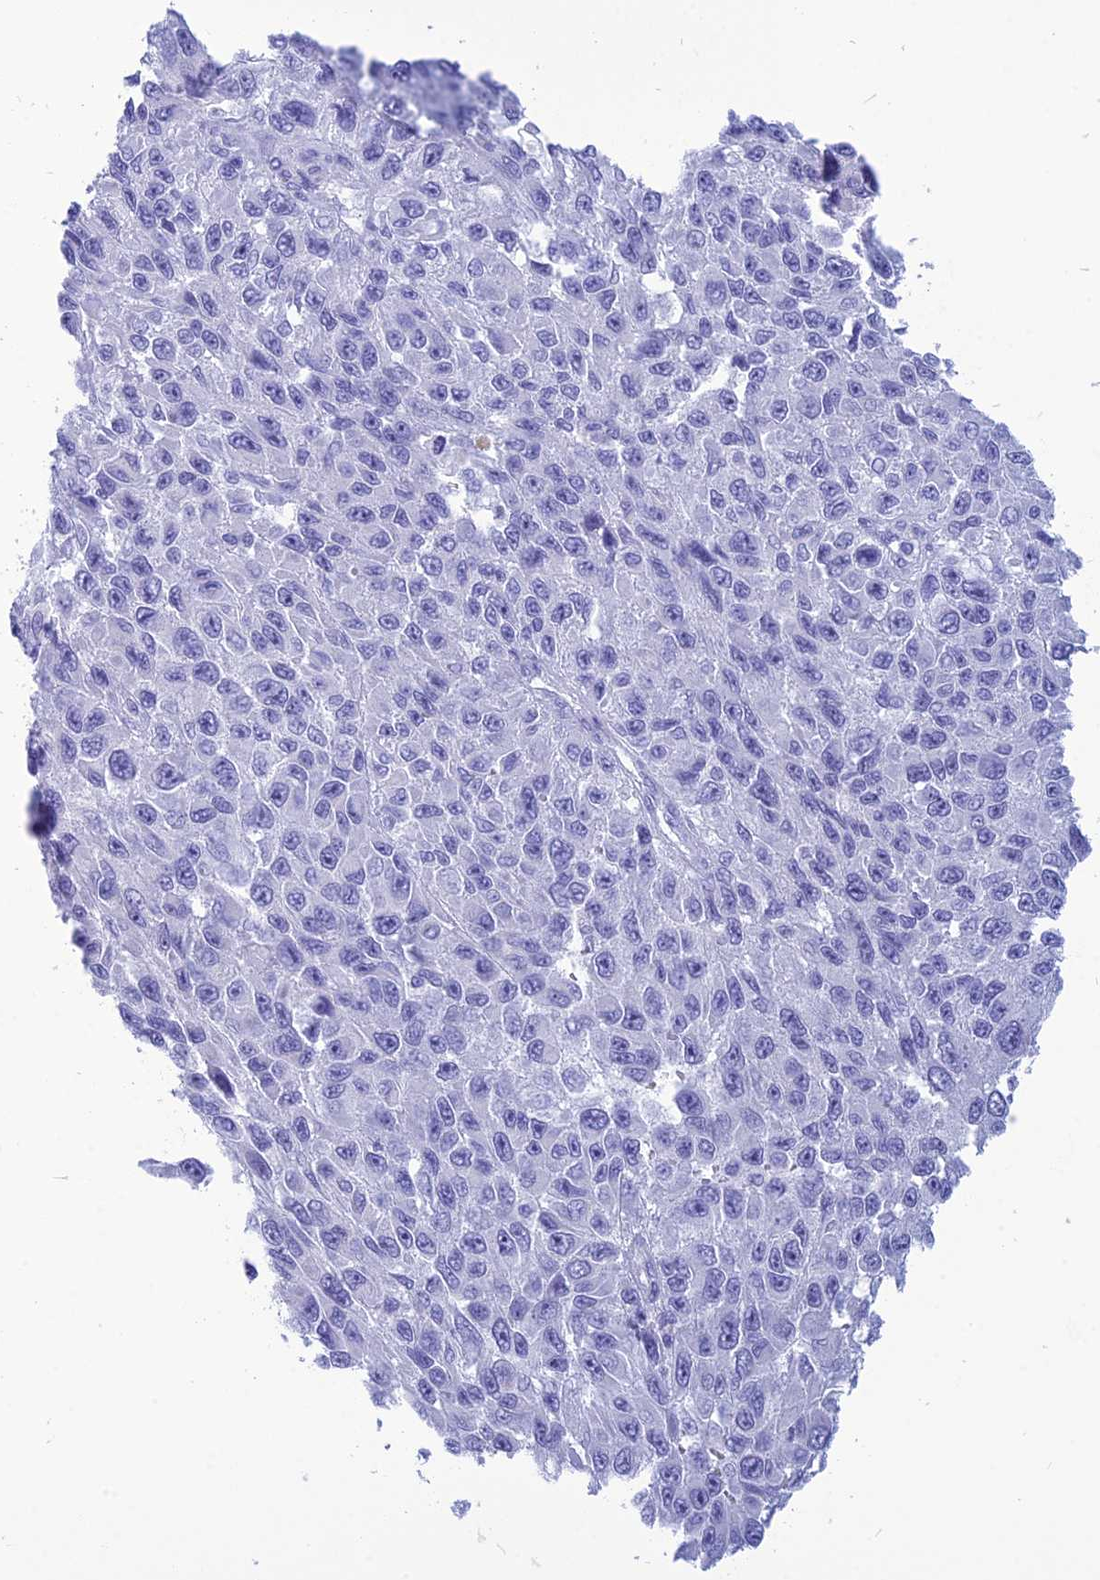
{"staining": {"intensity": "negative", "quantity": "none", "location": "none"}, "tissue": "melanoma", "cell_type": "Tumor cells", "image_type": "cancer", "snomed": [{"axis": "morphology", "description": "Normal tissue, NOS"}, {"axis": "morphology", "description": "Malignant melanoma, NOS"}, {"axis": "topography", "description": "Skin"}], "caption": "Protein analysis of malignant melanoma displays no significant positivity in tumor cells.", "gene": "BBS2", "patient": {"sex": "female", "age": 96}}